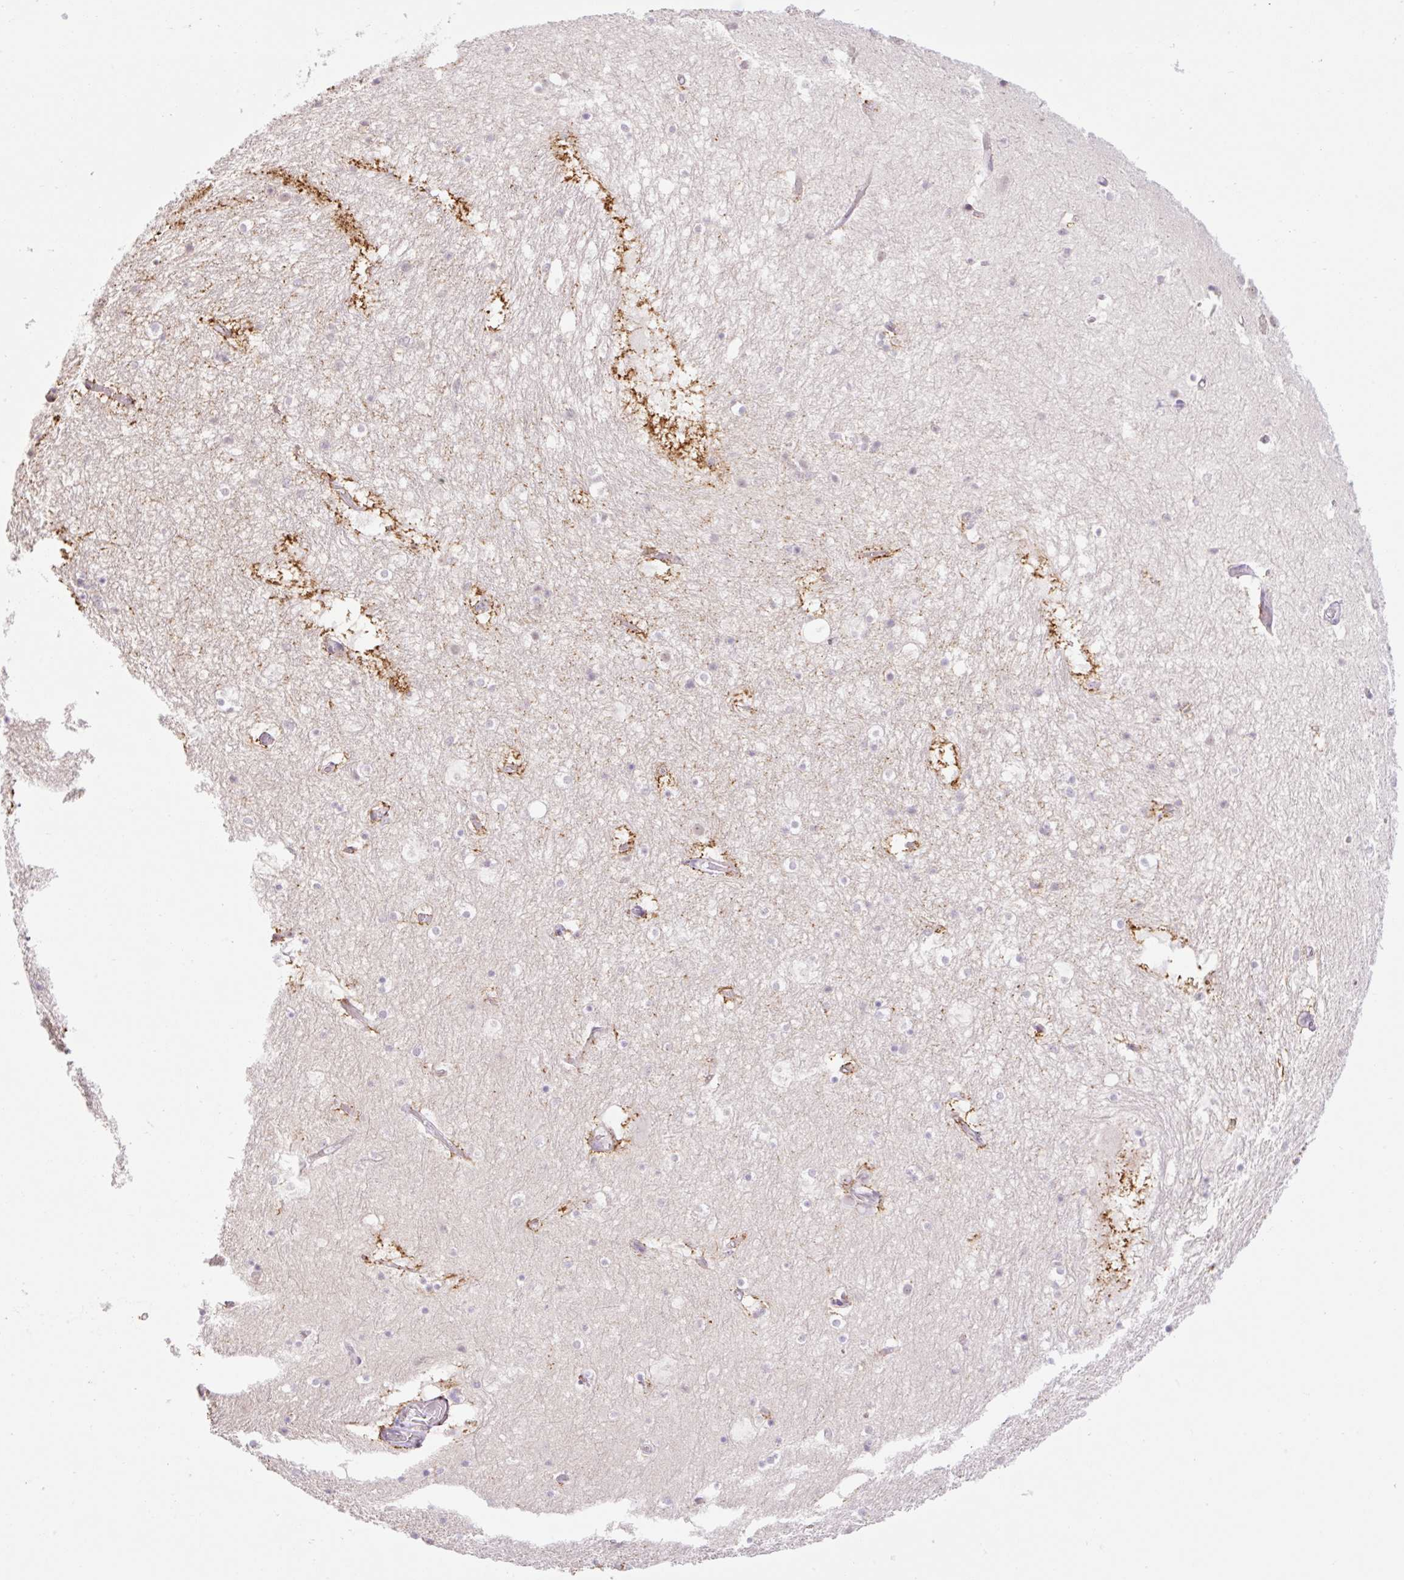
{"staining": {"intensity": "negative", "quantity": "none", "location": "none"}, "tissue": "hippocampus", "cell_type": "Glial cells", "image_type": "normal", "snomed": [{"axis": "morphology", "description": "Normal tissue, NOS"}, {"axis": "topography", "description": "Hippocampus"}], "caption": "Immunohistochemistry (IHC) of benign hippocampus exhibits no positivity in glial cells.", "gene": "ICE1", "patient": {"sex": "female", "age": 52}}